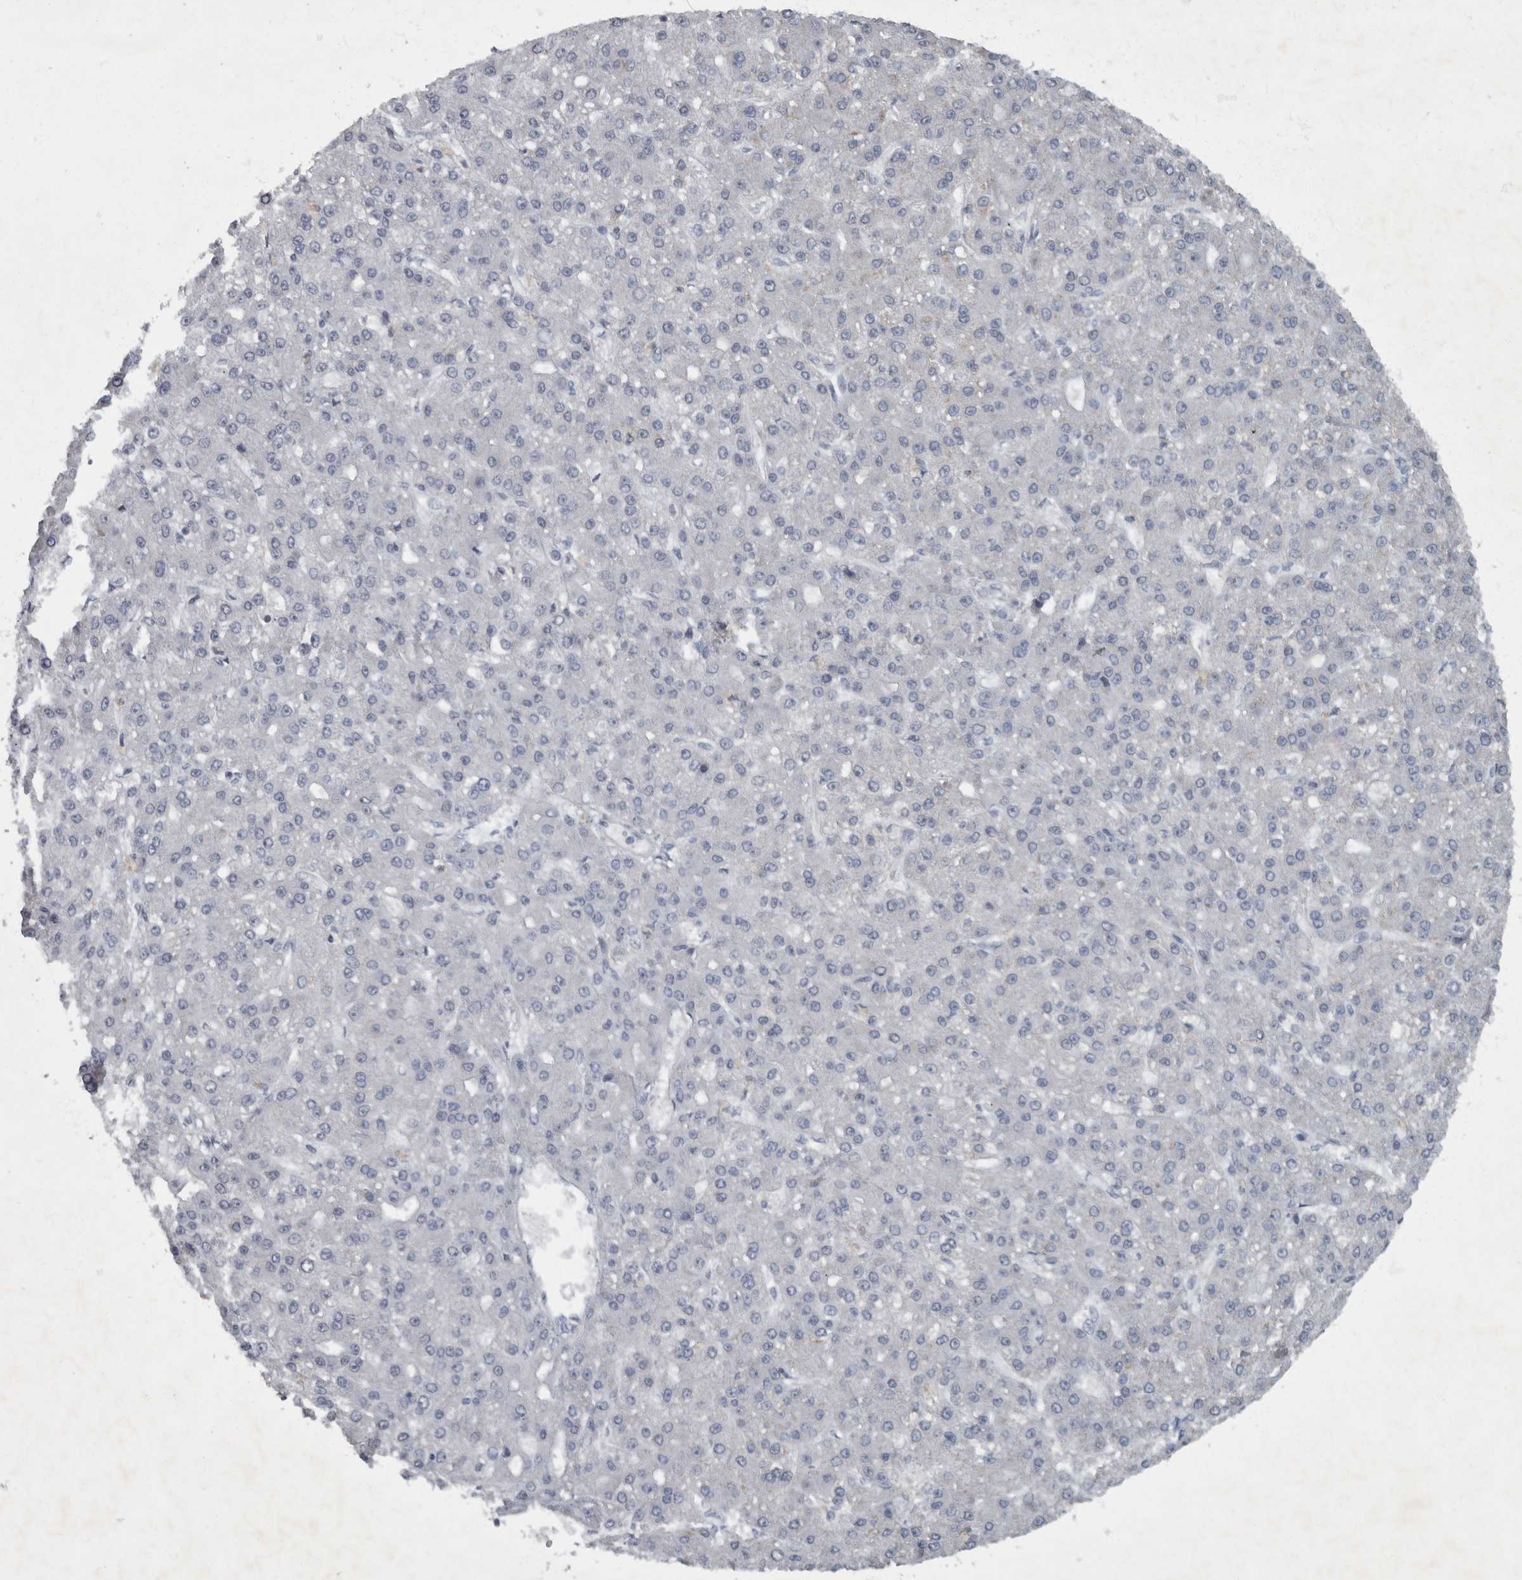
{"staining": {"intensity": "negative", "quantity": "none", "location": "none"}, "tissue": "liver cancer", "cell_type": "Tumor cells", "image_type": "cancer", "snomed": [{"axis": "morphology", "description": "Carcinoma, Hepatocellular, NOS"}, {"axis": "topography", "description": "Liver"}], "caption": "This is an immunohistochemistry image of human liver cancer. There is no staining in tumor cells.", "gene": "WDR33", "patient": {"sex": "male", "age": 67}}